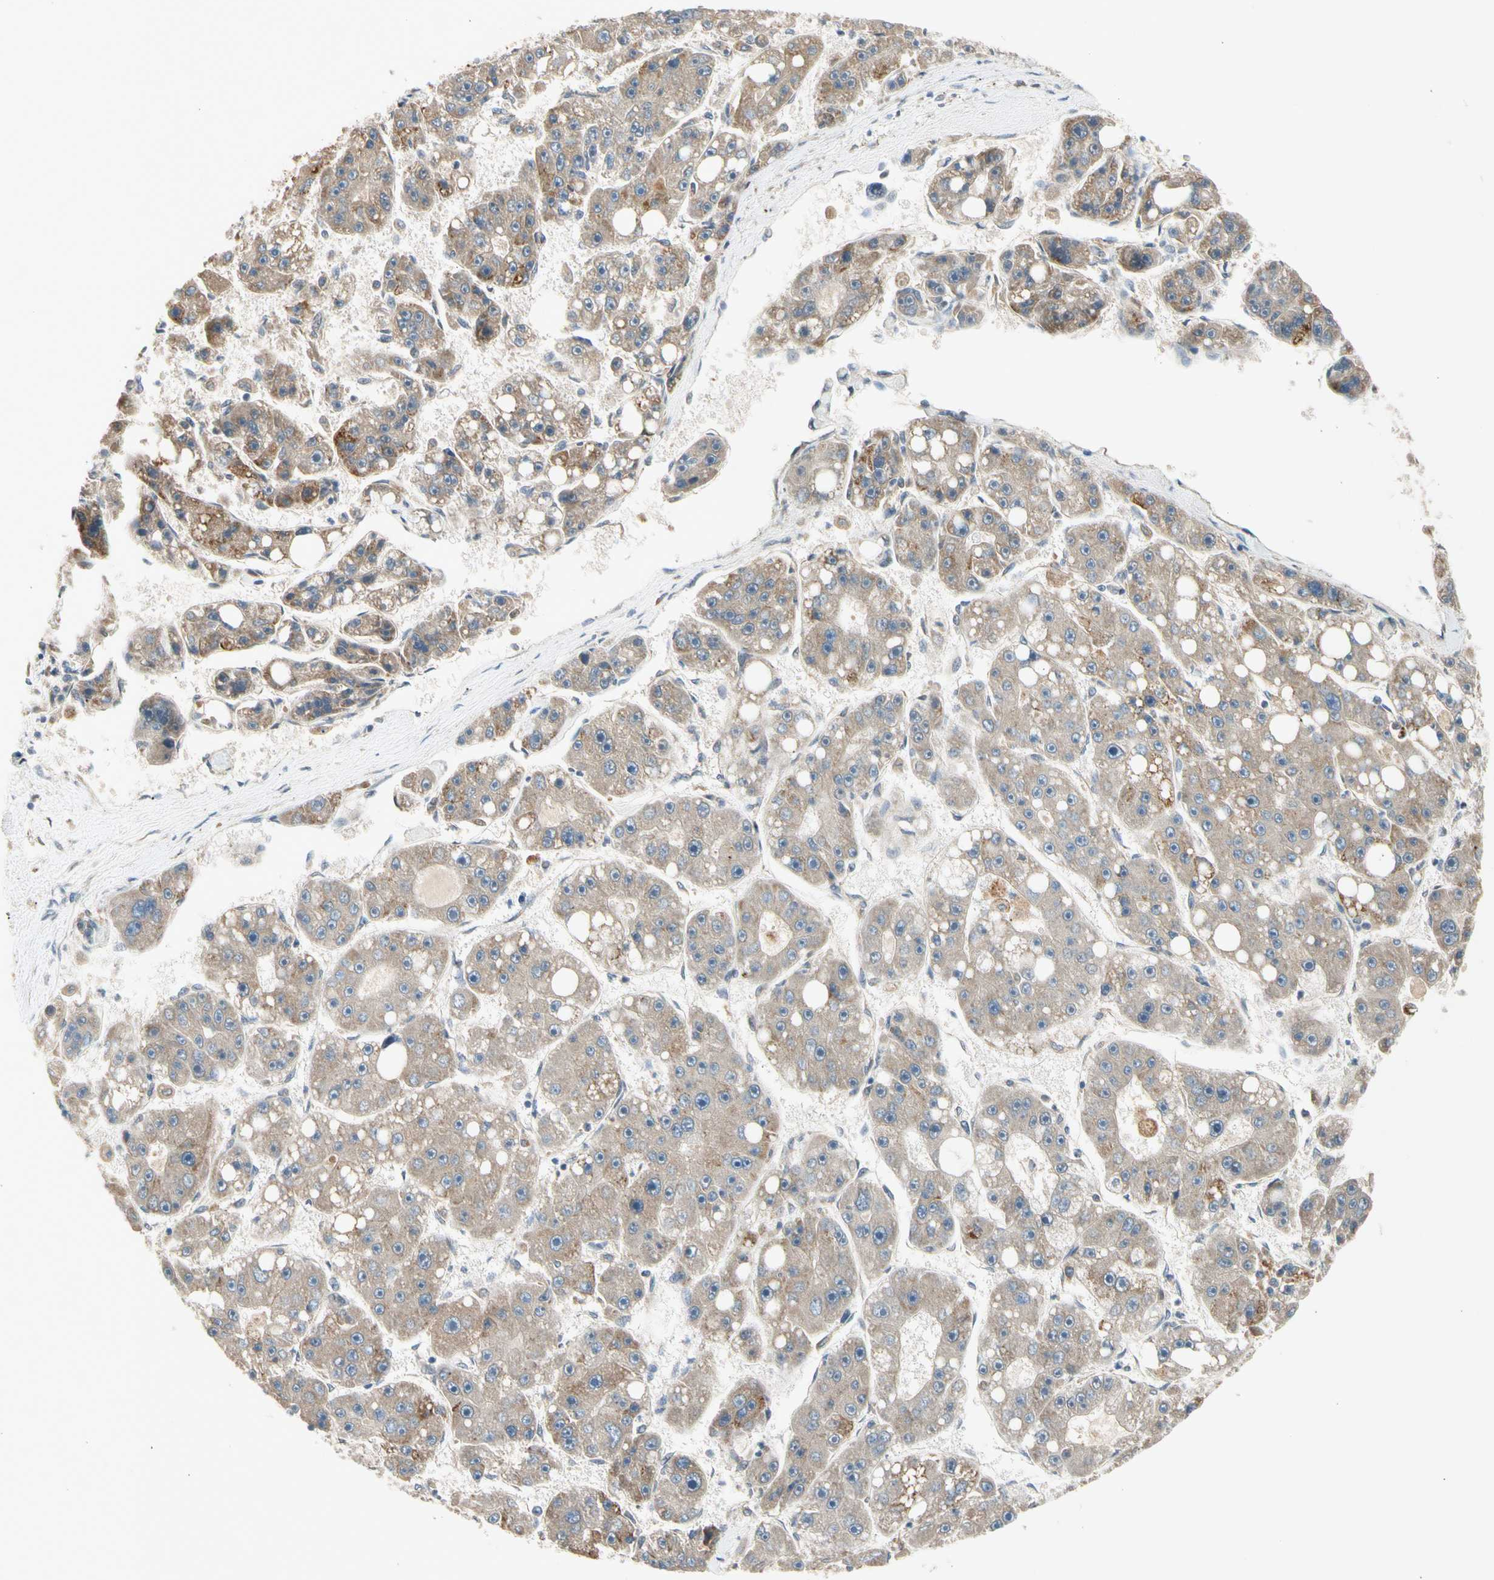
{"staining": {"intensity": "weak", "quantity": ">75%", "location": "cytoplasmic/membranous"}, "tissue": "liver cancer", "cell_type": "Tumor cells", "image_type": "cancer", "snomed": [{"axis": "morphology", "description": "Carcinoma, Hepatocellular, NOS"}, {"axis": "topography", "description": "Liver"}], "caption": "The immunohistochemical stain shows weak cytoplasmic/membranous positivity in tumor cells of hepatocellular carcinoma (liver) tissue. The staining was performed using DAB to visualize the protein expression in brown, while the nuclei were stained in blue with hematoxylin (Magnification: 20x).", "gene": "NPHP3", "patient": {"sex": "female", "age": 61}}